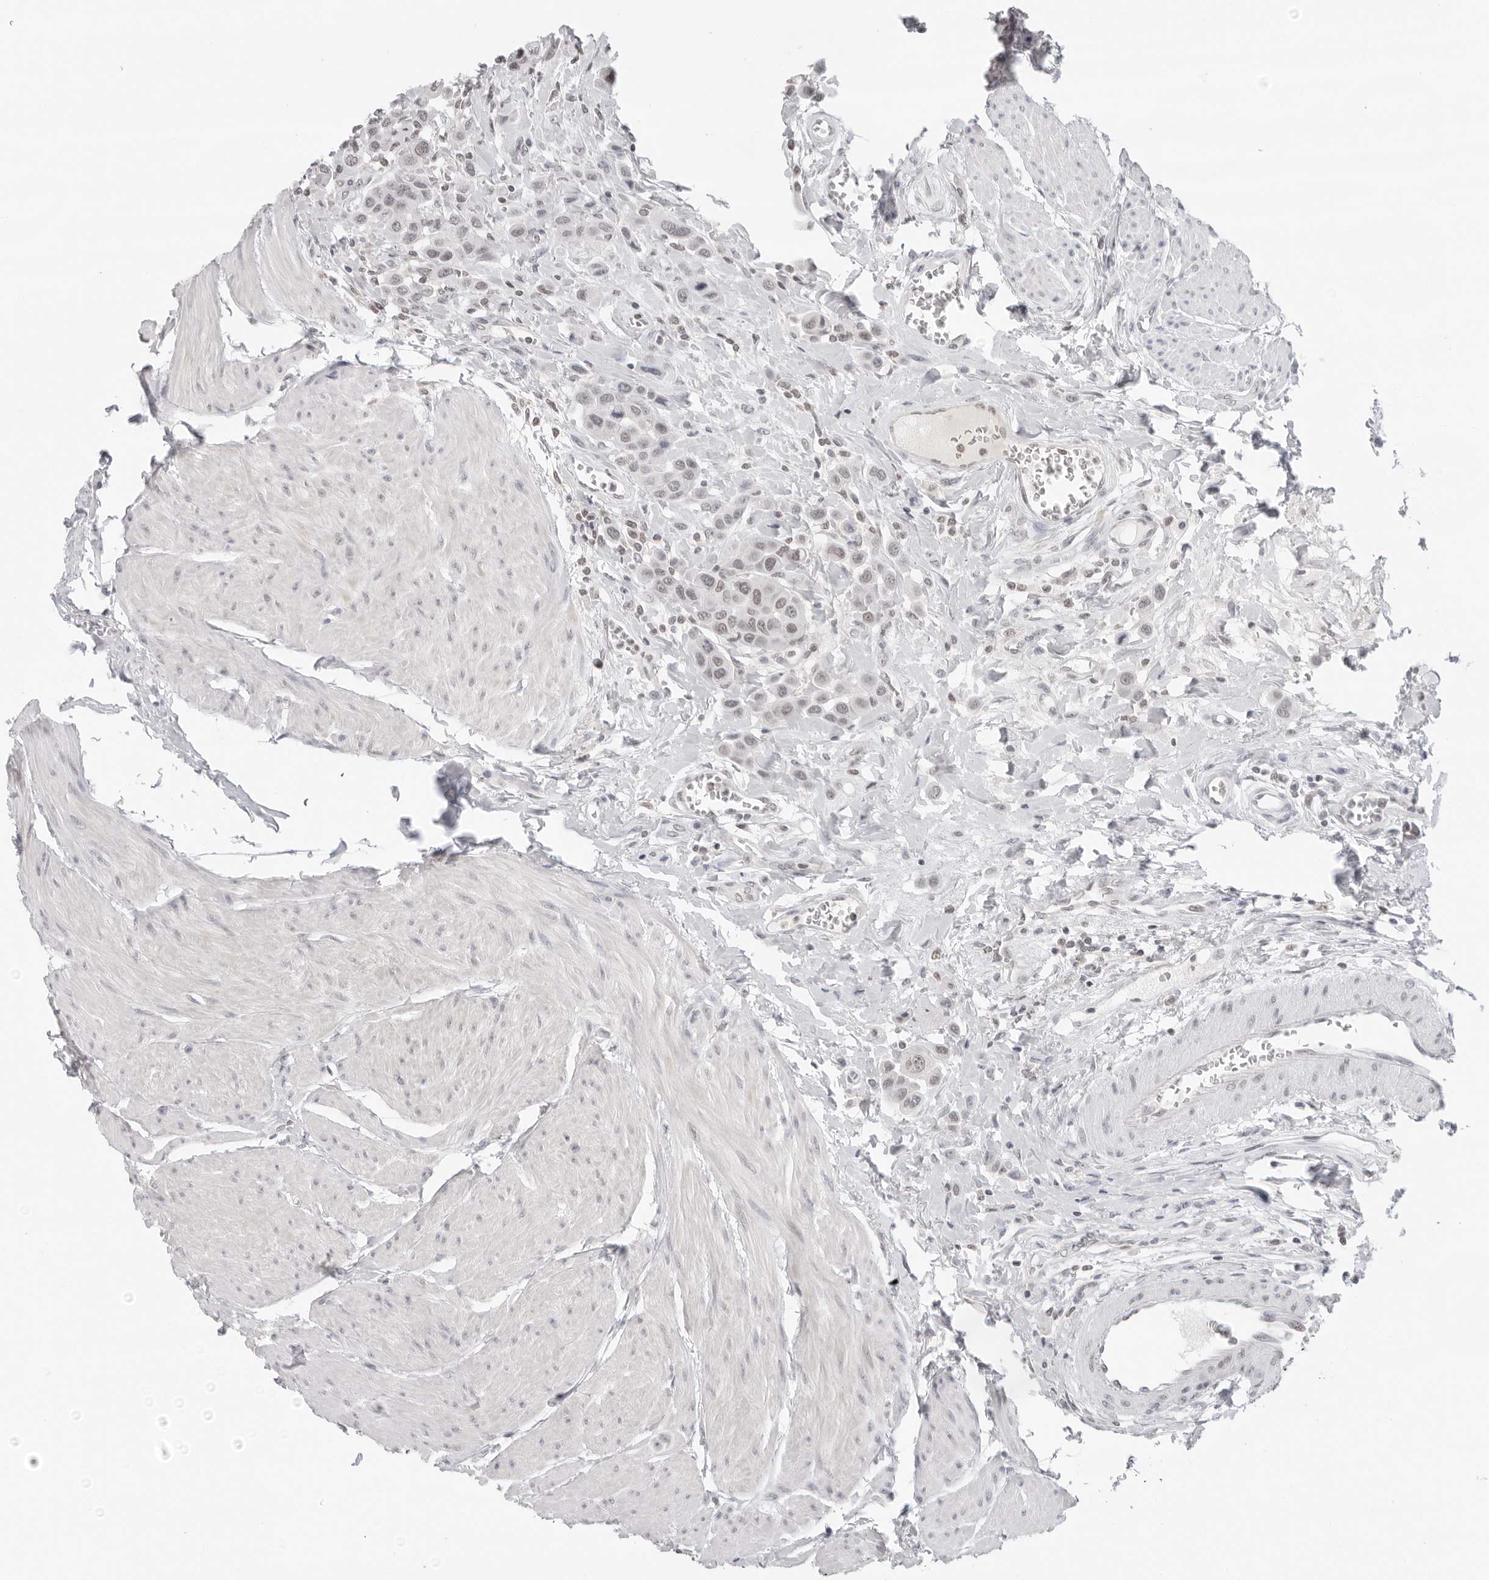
{"staining": {"intensity": "weak", "quantity": ">75%", "location": "nuclear"}, "tissue": "urothelial cancer", "cell_type": "Tumor cells", "image_type": "cancer", "snomed": [{"axis": "morphology", "description": "Urothelial carcinoma, High grade"}, {"axis": "topography", "description": "Urinary bladder"}], "caption": "High-power microscopy captured an immunohistochemistry image of urothelial cancer, revealing weak nuclear positivity in about >75% of tumor cells.", "gene": "FLG2", "patient": {"sex": "male", "age": 50}}